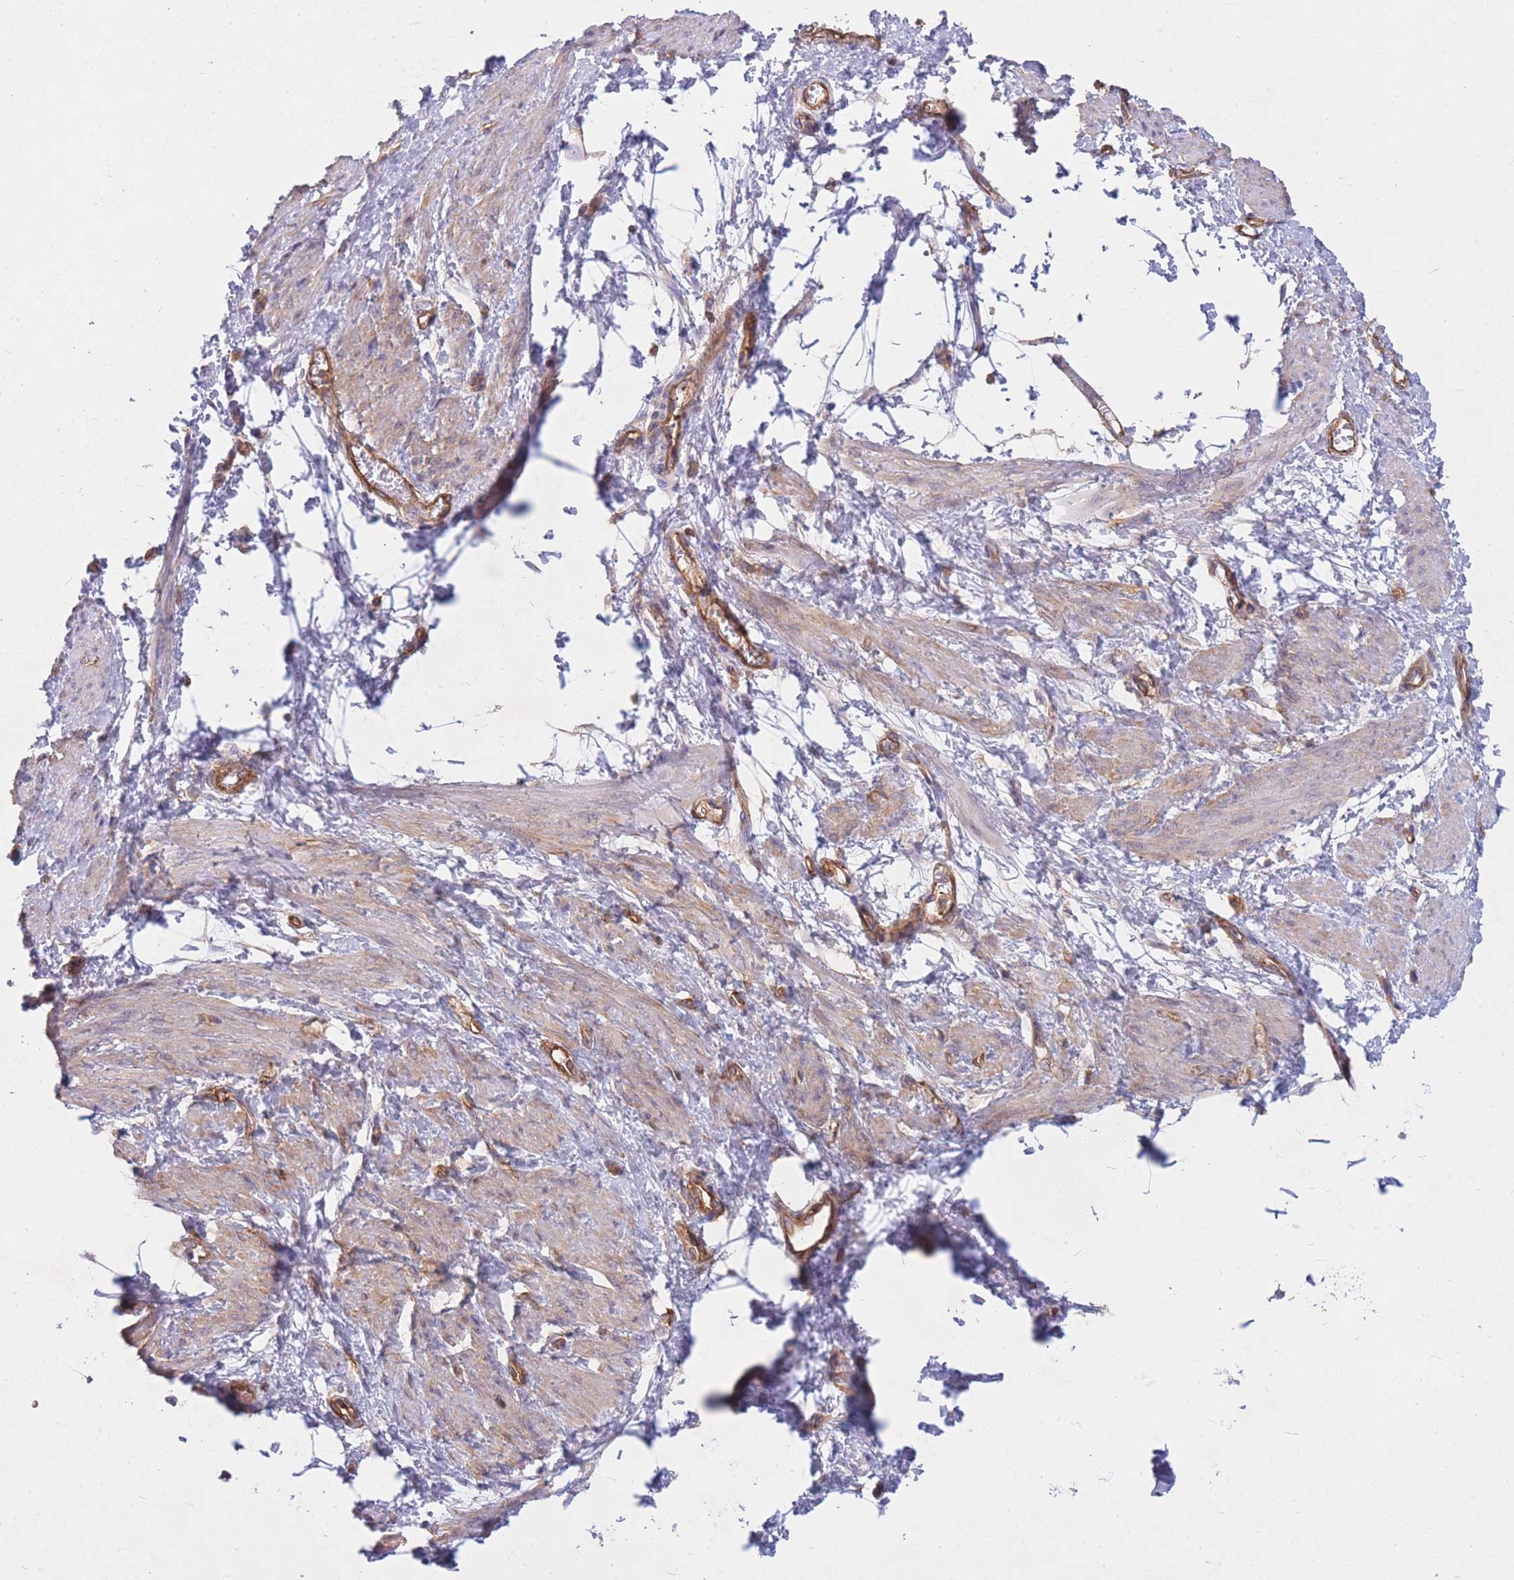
{"staining": {"intensity": "weak", "quantity": "25%-75%", "location": "cytoplasmic/membranous"}, "tissue": "smooth muscle", "cell_type": "Smooth muscle cells", "image_type": "normal", "snomed": [{"axis": "morphology", "description": "Normal tissue, NOS"}, {"axis": "topography", "description": "Smooth muscle"}, {"axis": "topography", "description": "Uterus"}], "caption": "IHC (DAB (3,3'-diaminobenzidine)) staining of unremarkable human smooth muscle displays weak cytoplasmic/membranous protein expression in approximately 25%-75% of smooth muscle cells. (brown staining indicates protein expression, while blue staining denotes nuclei).", "gene": "GGA1", "patient": {"sex": "female", "age": 39}}